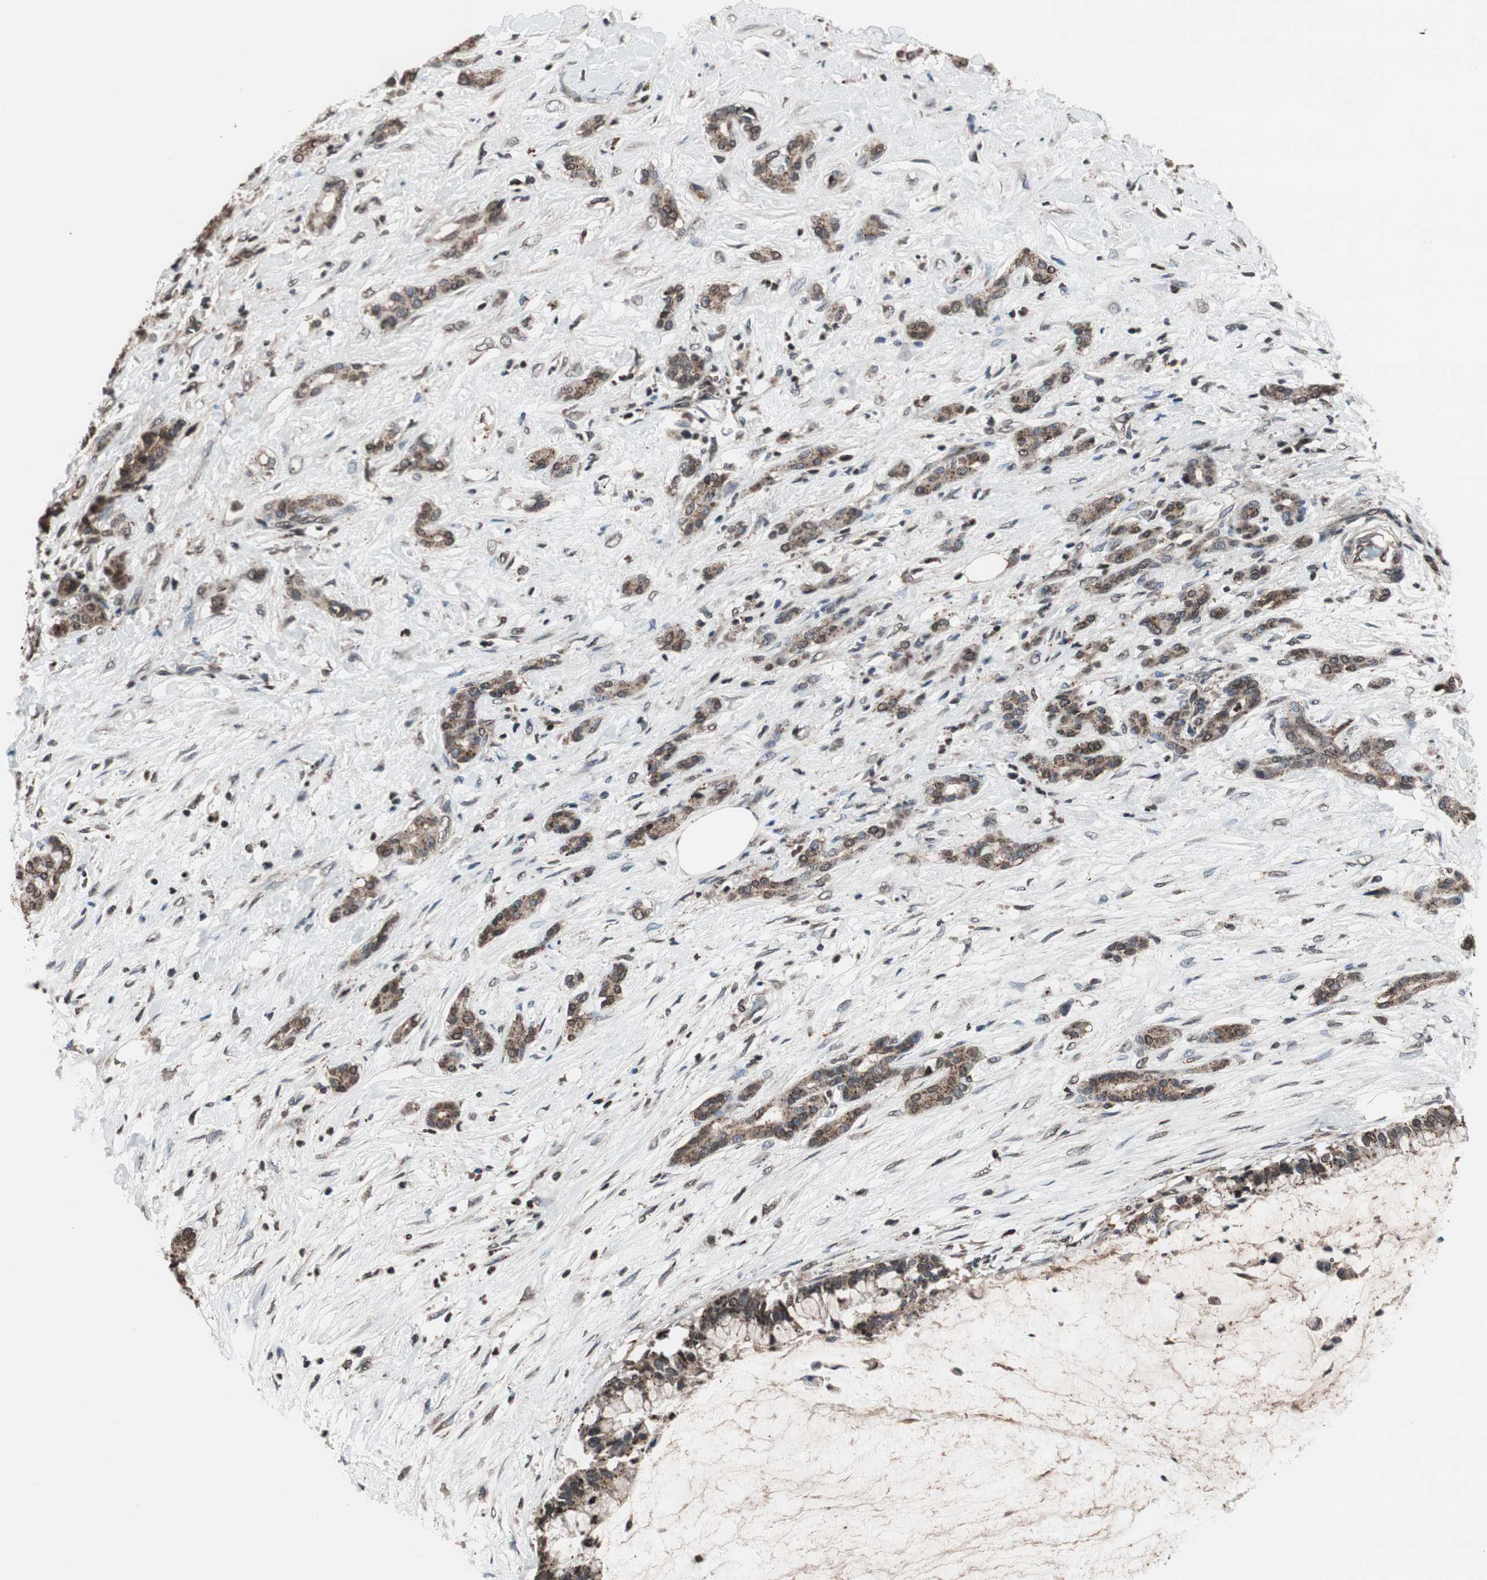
{"staining": {"intensity": "weak", "quantity": ">75%", "location": "cytoplasmic/membranous"}, "tissue": "pancreatic cancer", "cell_type": "Tumor cells", "image_type": "cancer", "snomed": [{"axis": "morphology", "description": "Adenocarcinoma, NOS"}, {"axis": "topography", "description": "Pancreas"}], "caption": "Protein expression analysis of pancreatic adenocarcinoma exhibits weak cytoplasmic/membranous staining in about >75% of tumor cells.", "gene": "RFC1", "patient": {"sex": "male", "age": 41}}